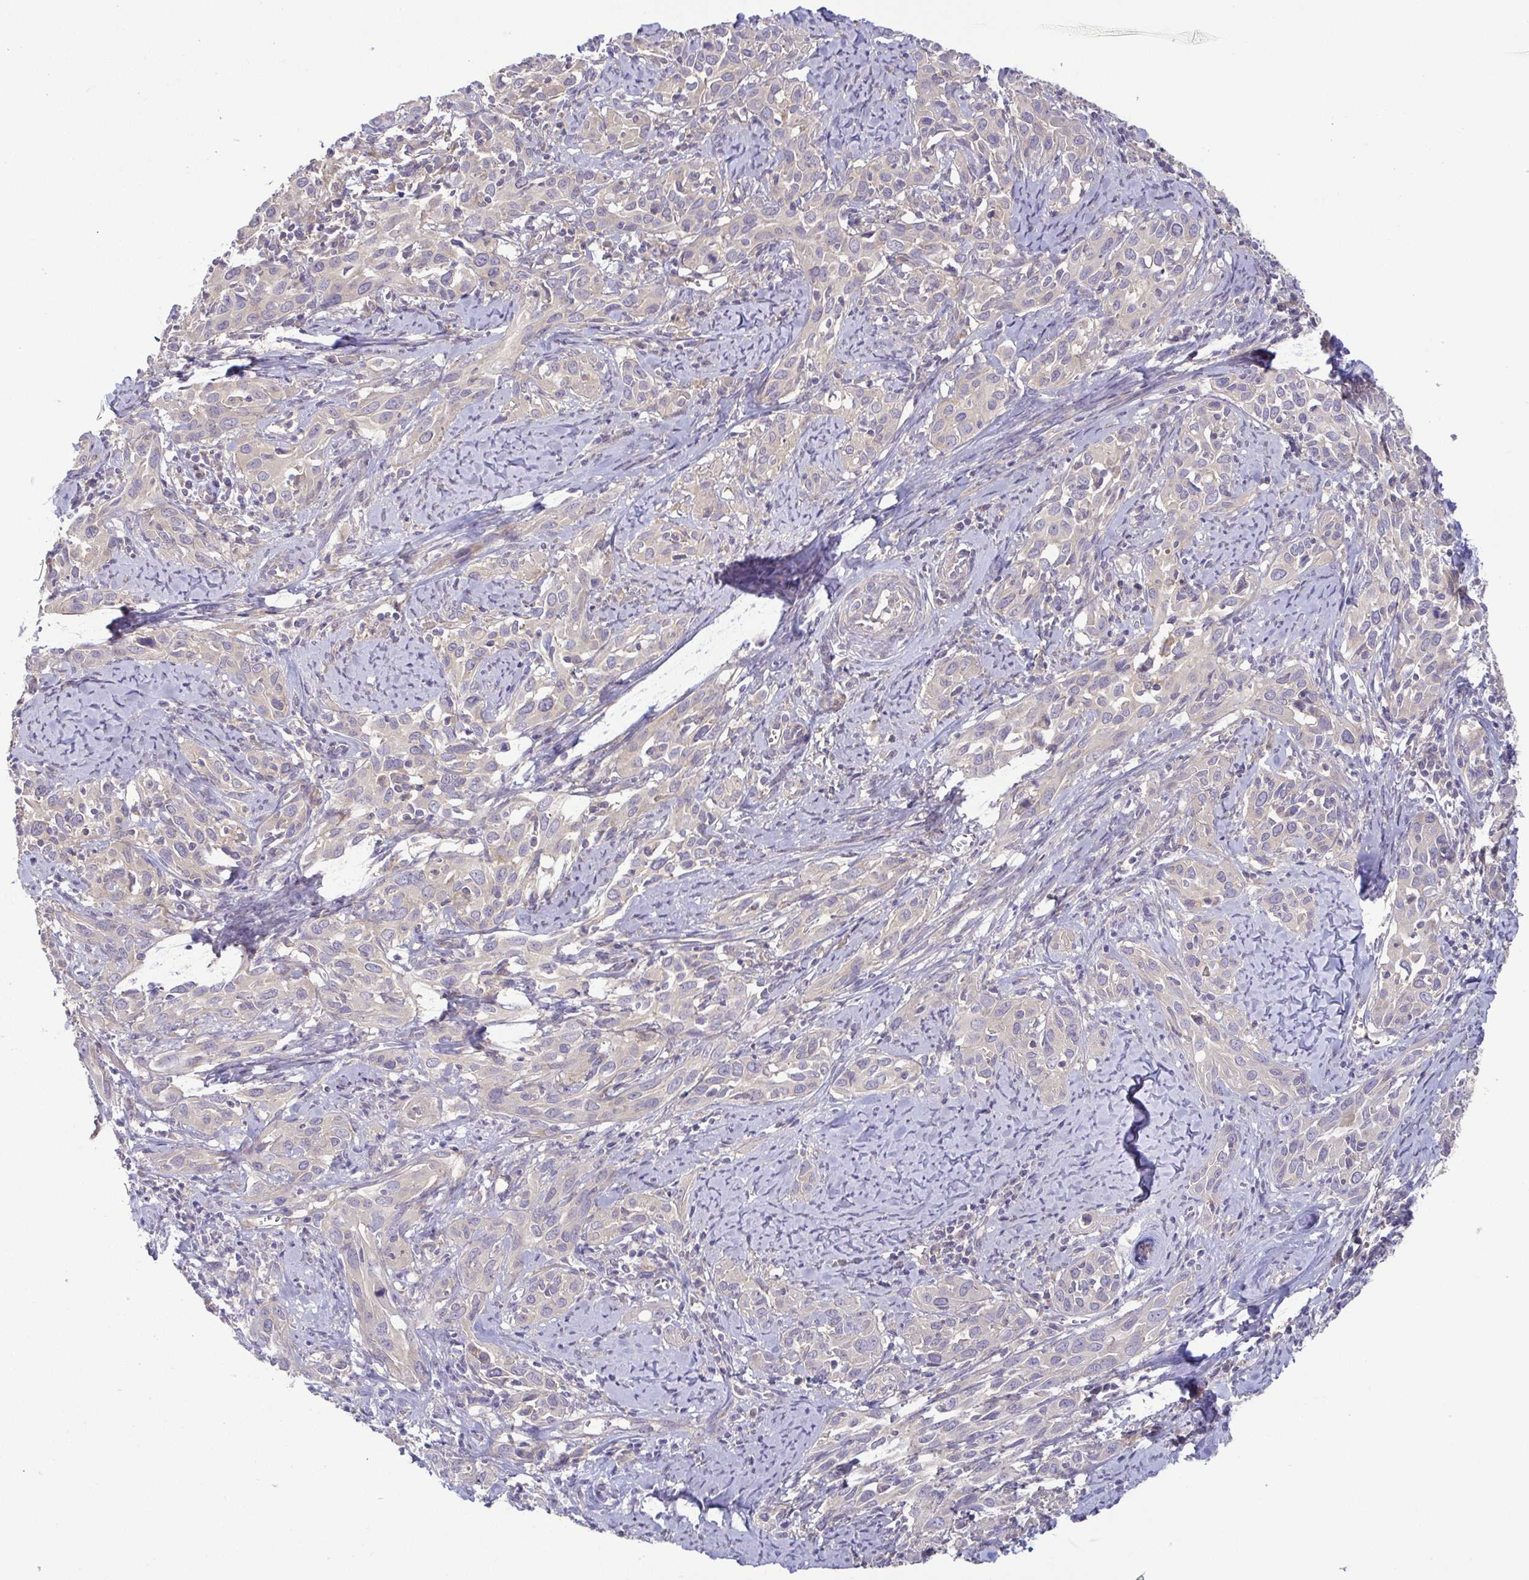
{"staining": {"intensity": "negative", "quantity": "none", "location": "none"}, "tissue": "cervical cancer", "cell_type": "Tumor cells", "image_type": "cancer", "snomed": [{"axis": "morphology", "description": "Squamous cell carcinoma, NOS"}, {"axis": "topography", "description": "Cervix"}], "caption": "Tumor cells show no significant protein staining in squamous cell carcinoma (cervical).", "gene": "LMF2", "patient": {"sex": "female", "age": 51}}